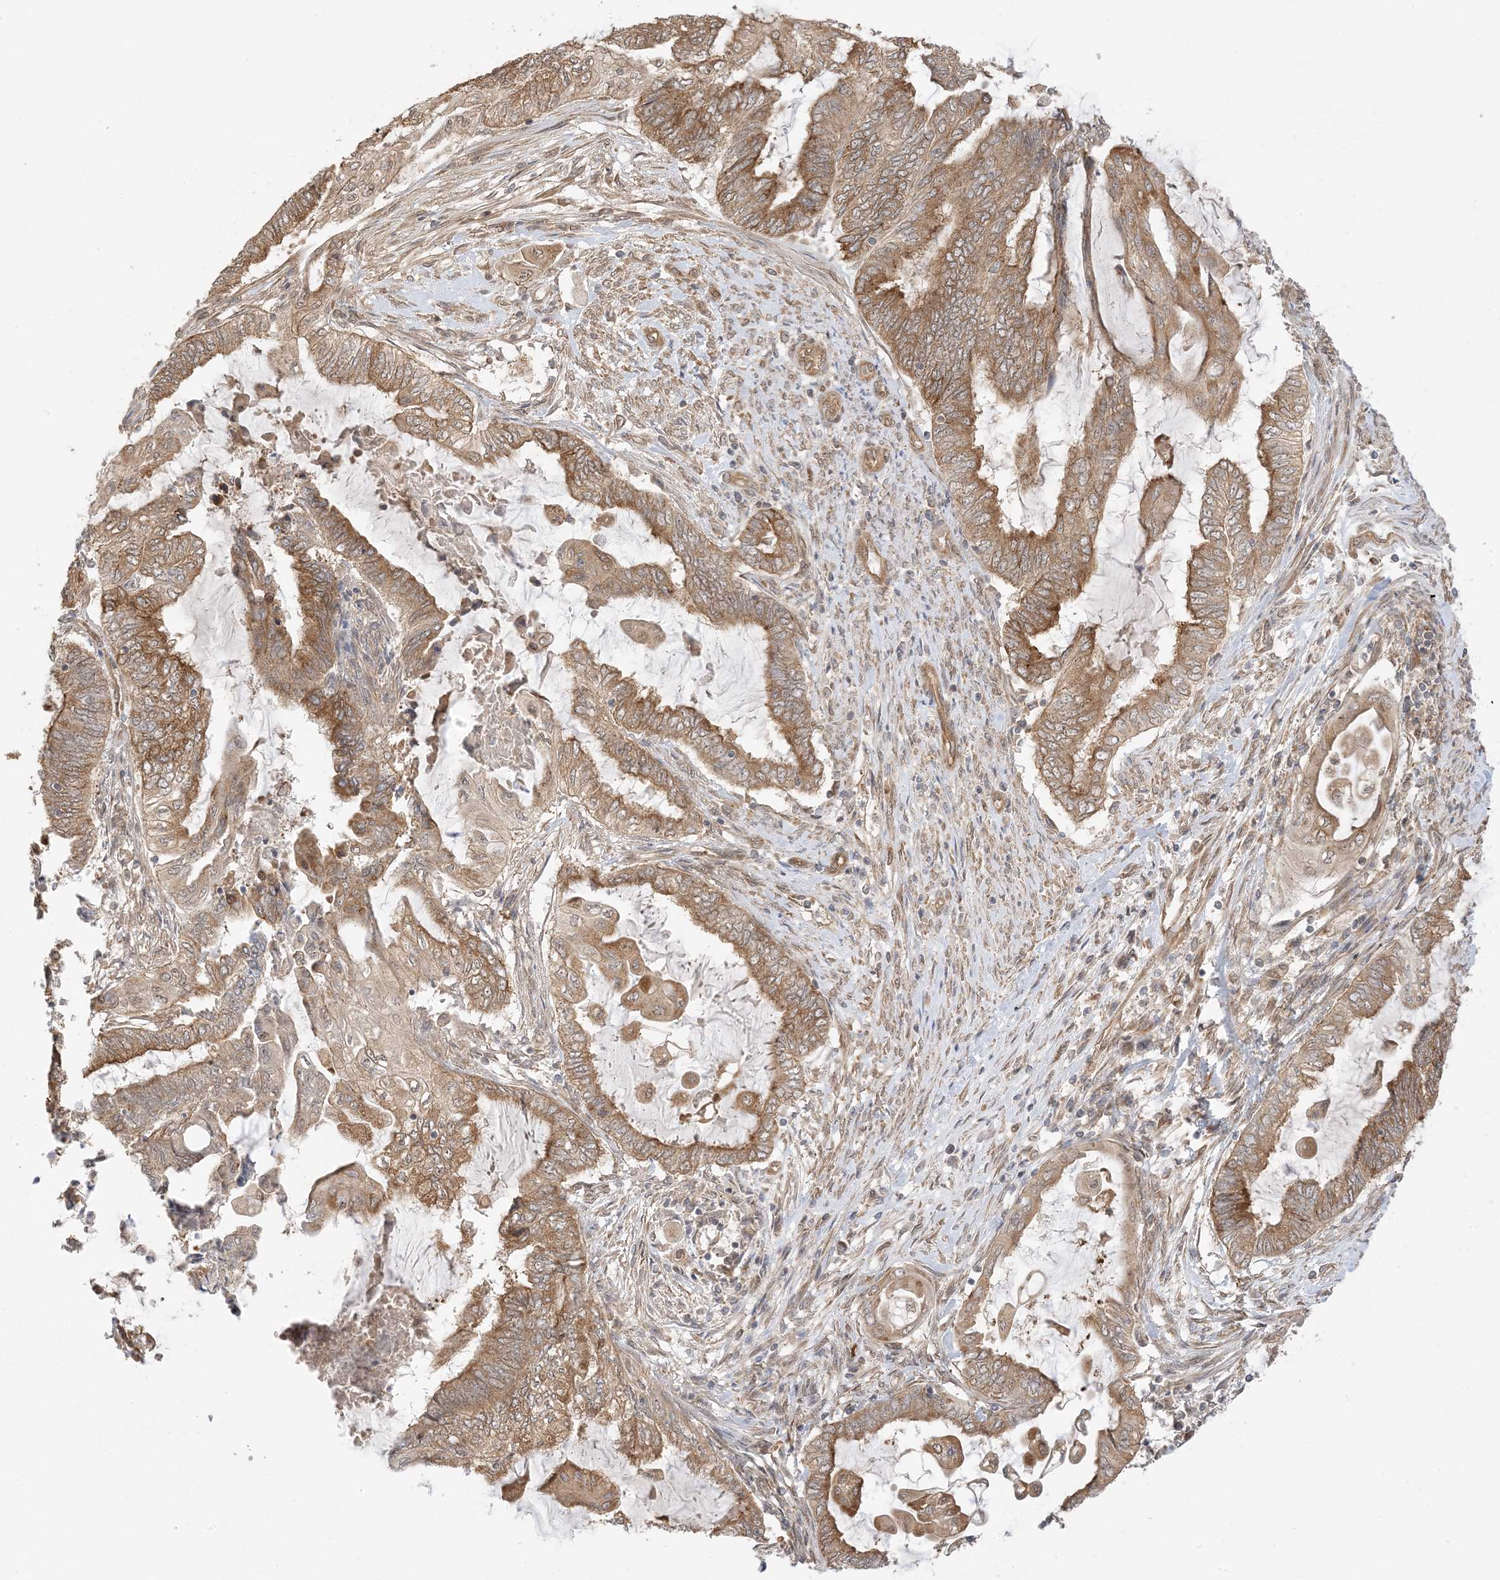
{"staining": {"intensity": "moderate", "quantity": ">75%", "location": "cytoplasmic/membranous"}, "tissue": "endometrial cancer", "cell_type": "Tumor cells", "image_type": "cancer", "snomed": [{"axis": "morphology", "description": "Adenocarcinoma, NOS"}, {"axis": "topography", "description": "Uterus"}, {"axis": "topography", "description": "Endometrium"}], "caption": "Protein expression analysis of human endometrial adenocarcinoma reveals moderate cytoplasmic/membranous staining in about >75% of tumor cells.", "gene": "UBAP2L", "patient": {"sex": "female", "age": 70}}